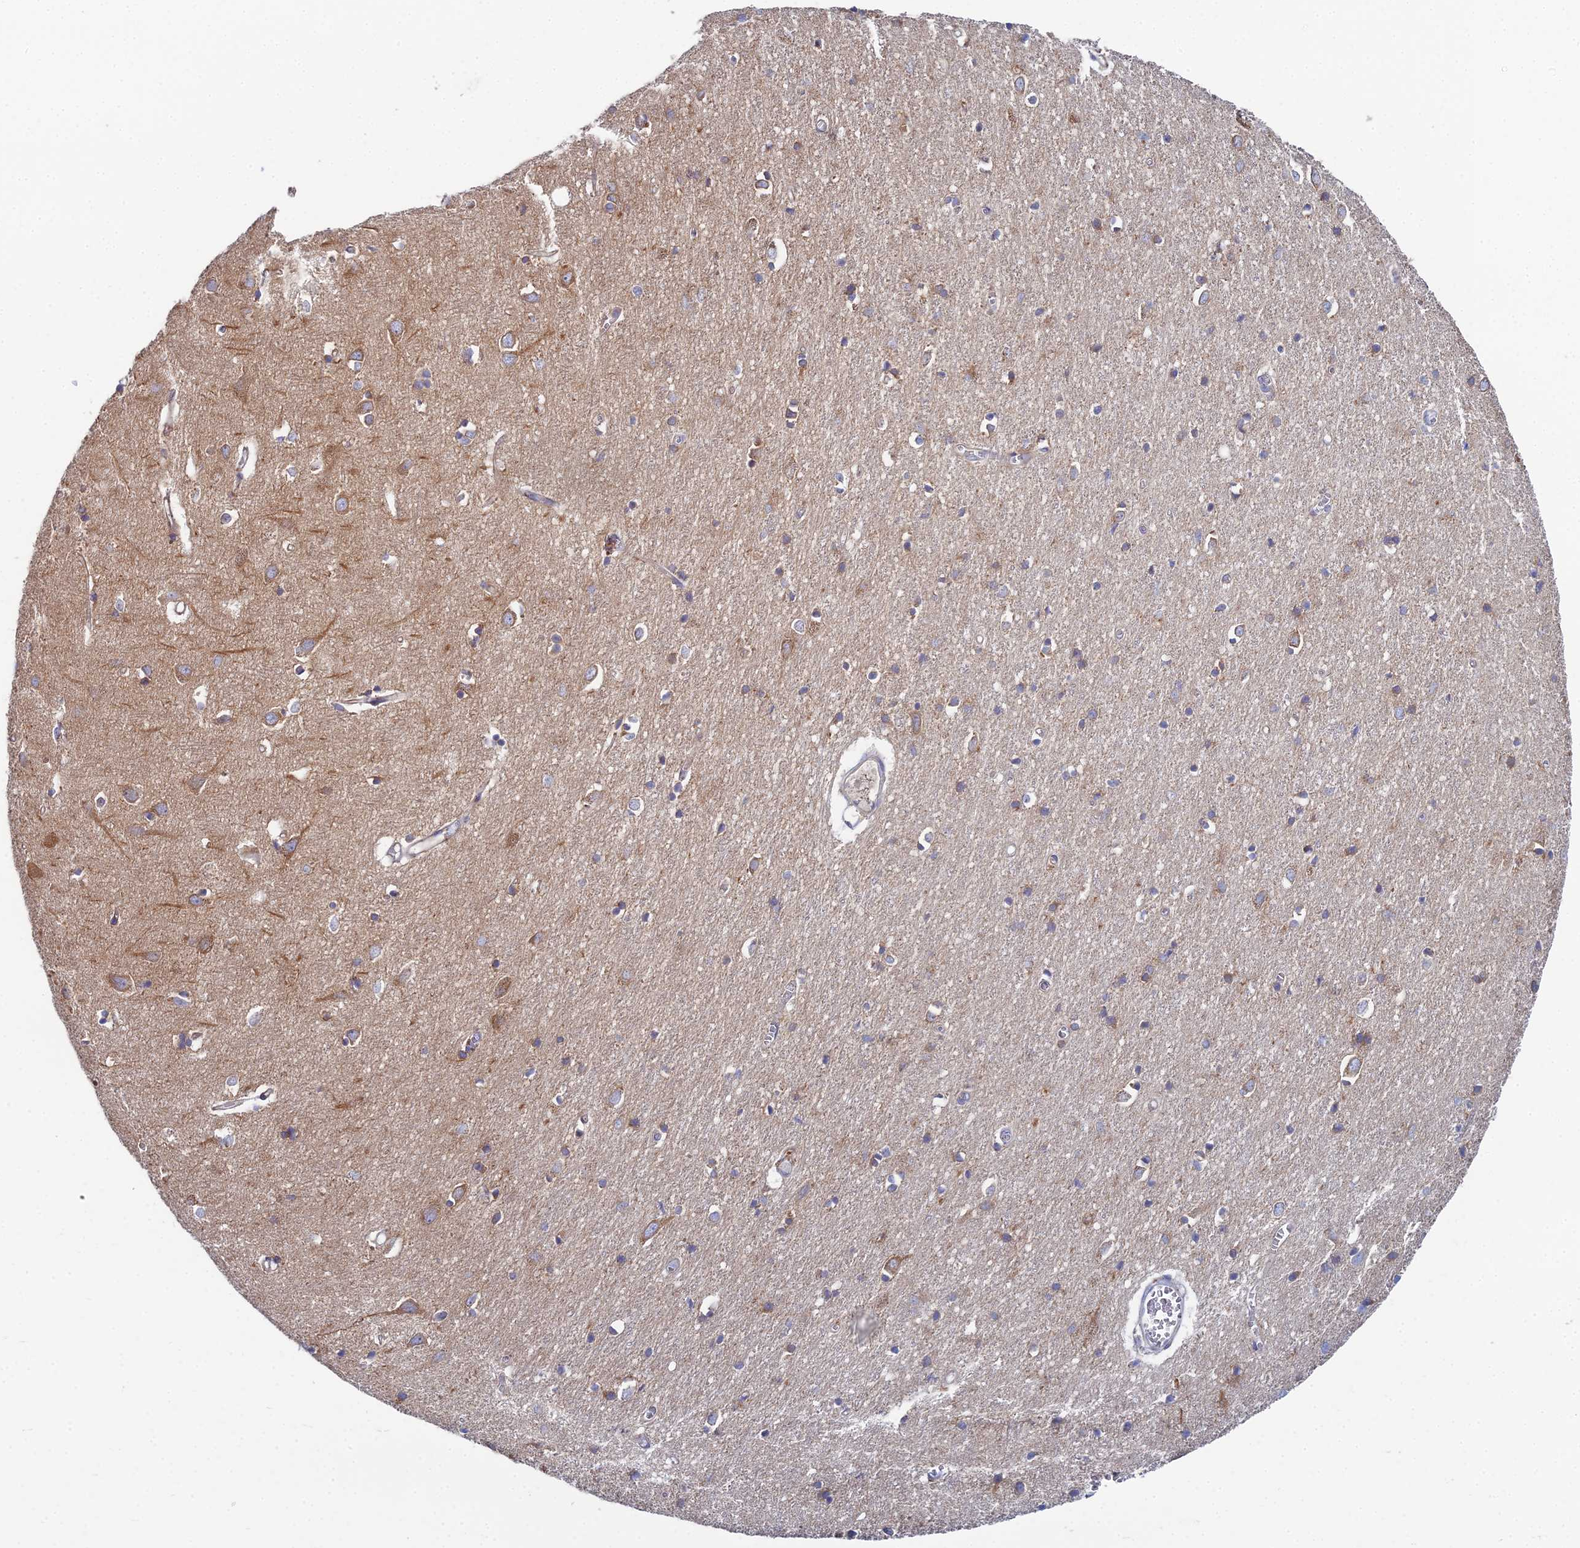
{"staining": {"intensity": "weak", "quantity": "25%-75%", "location": "cytoplasmic/membranous"}, "tissue": "cerebral cortex", "cell_type": "Endothelial cells", "image_type": "normal", "snomed": [{"axis": "morphology", "description": "Normal tissue, NOS"}, {"axis": "topography", "description": "Cerebral cortex"}], "caption": "An immunohistochemistry histopathology image of normal tissue is shown. Protein staining in brown labels weak cytoplasmic/membranous positivity in cerebral cortex within endothelial cells.", "gene": "CLCN3", "patient": {"sex": "female", "age": 64}}